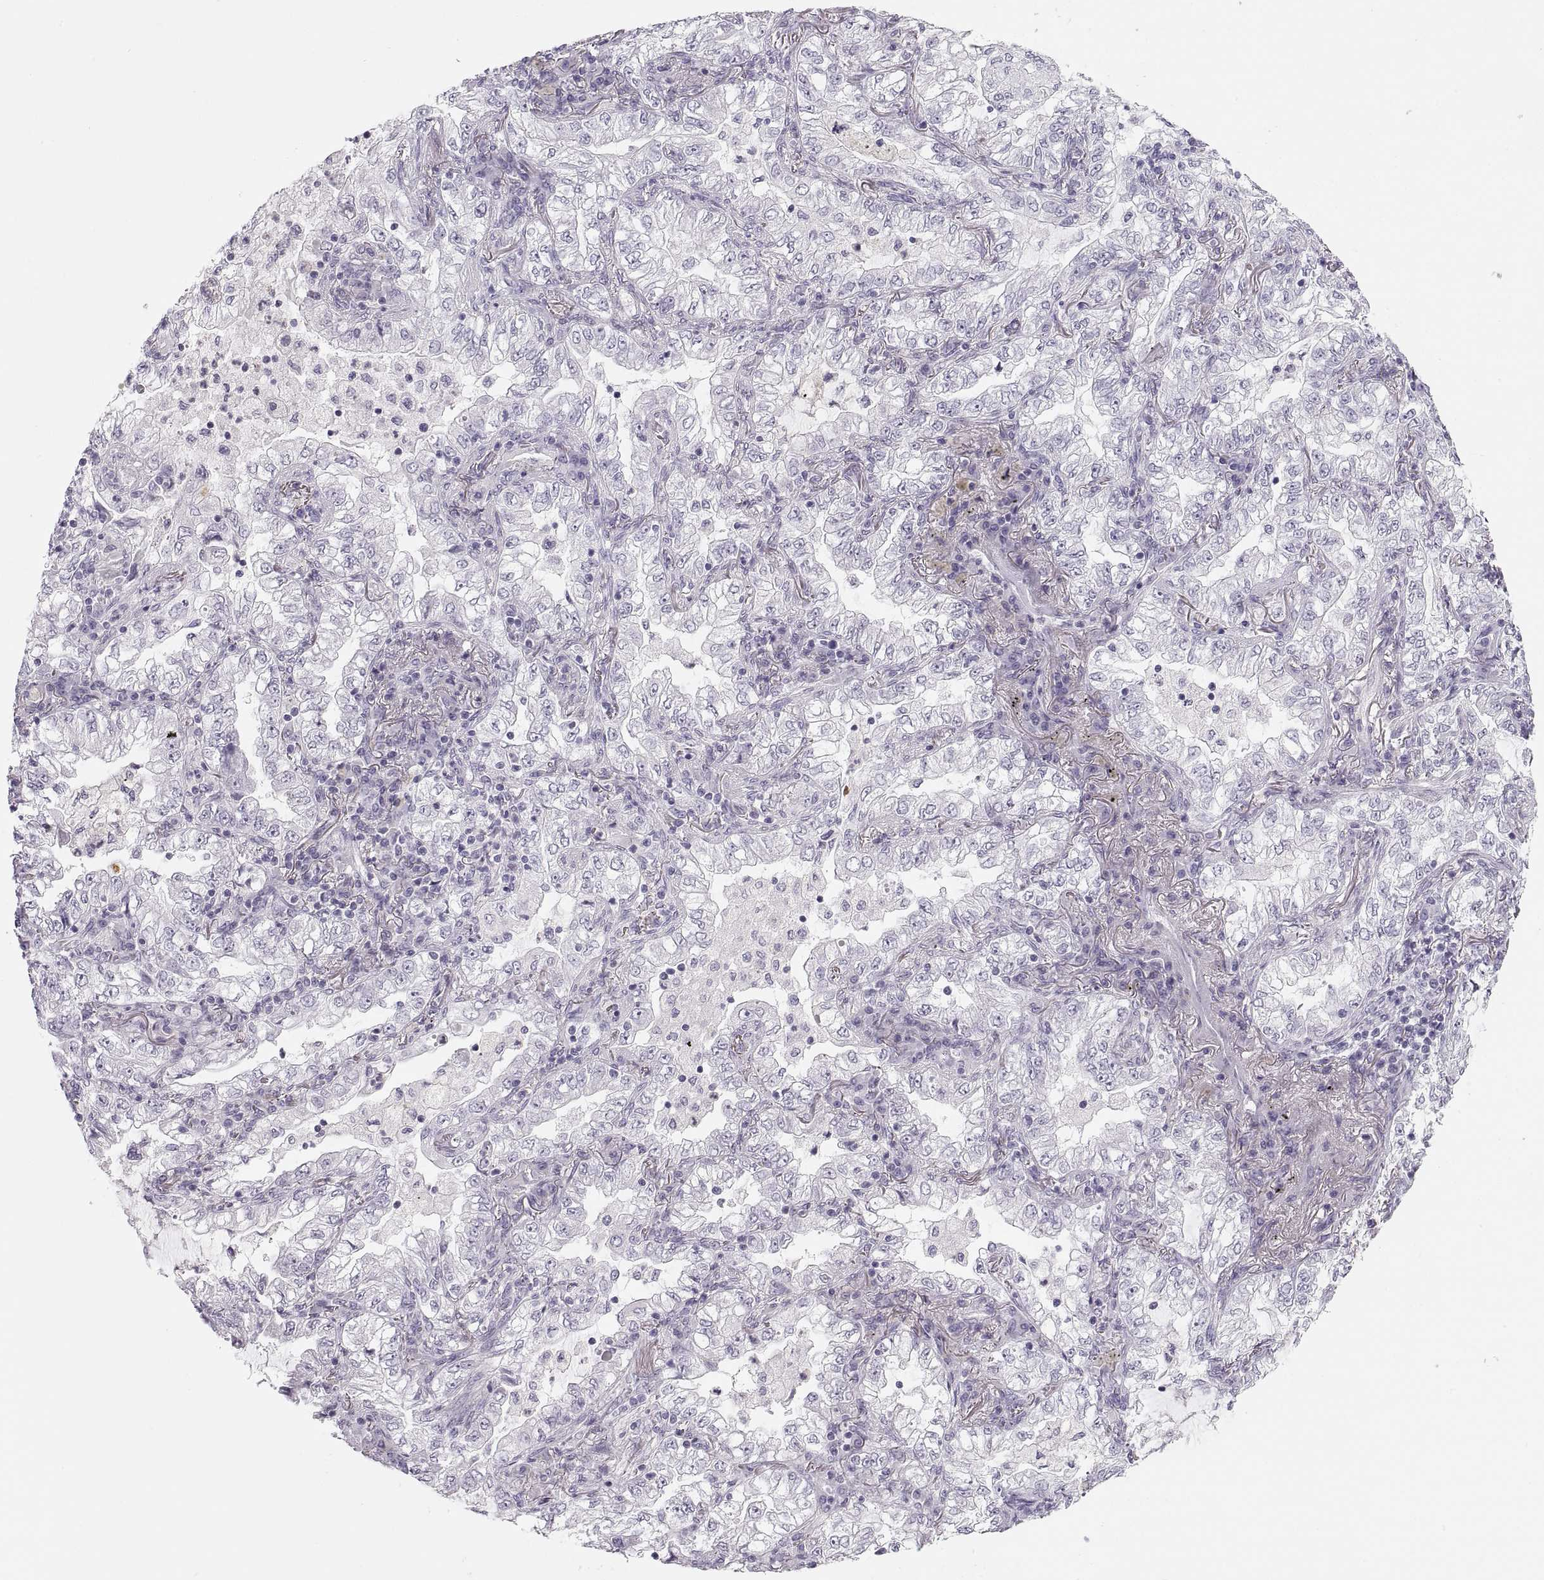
{"staining": {"intensity": "negative", "quantity": "none", "location": "none"}, "tissue": "lung cancer", "cell_type": "Tumor cells", "image_type": "cancer", "snomed": [{"axis": "morphology", "description": "Adenocarcinoma, NOS"}, {"axis": "topography", "description": "Lung"}], "caption": "High power microscopy image of an immunohistochemistry (IHC) photomicrograph of lung cancer, revealing no significant expression in tumor cells.", "gene": "C3orf22", "patient": {"sex": "female", "age": 73}}